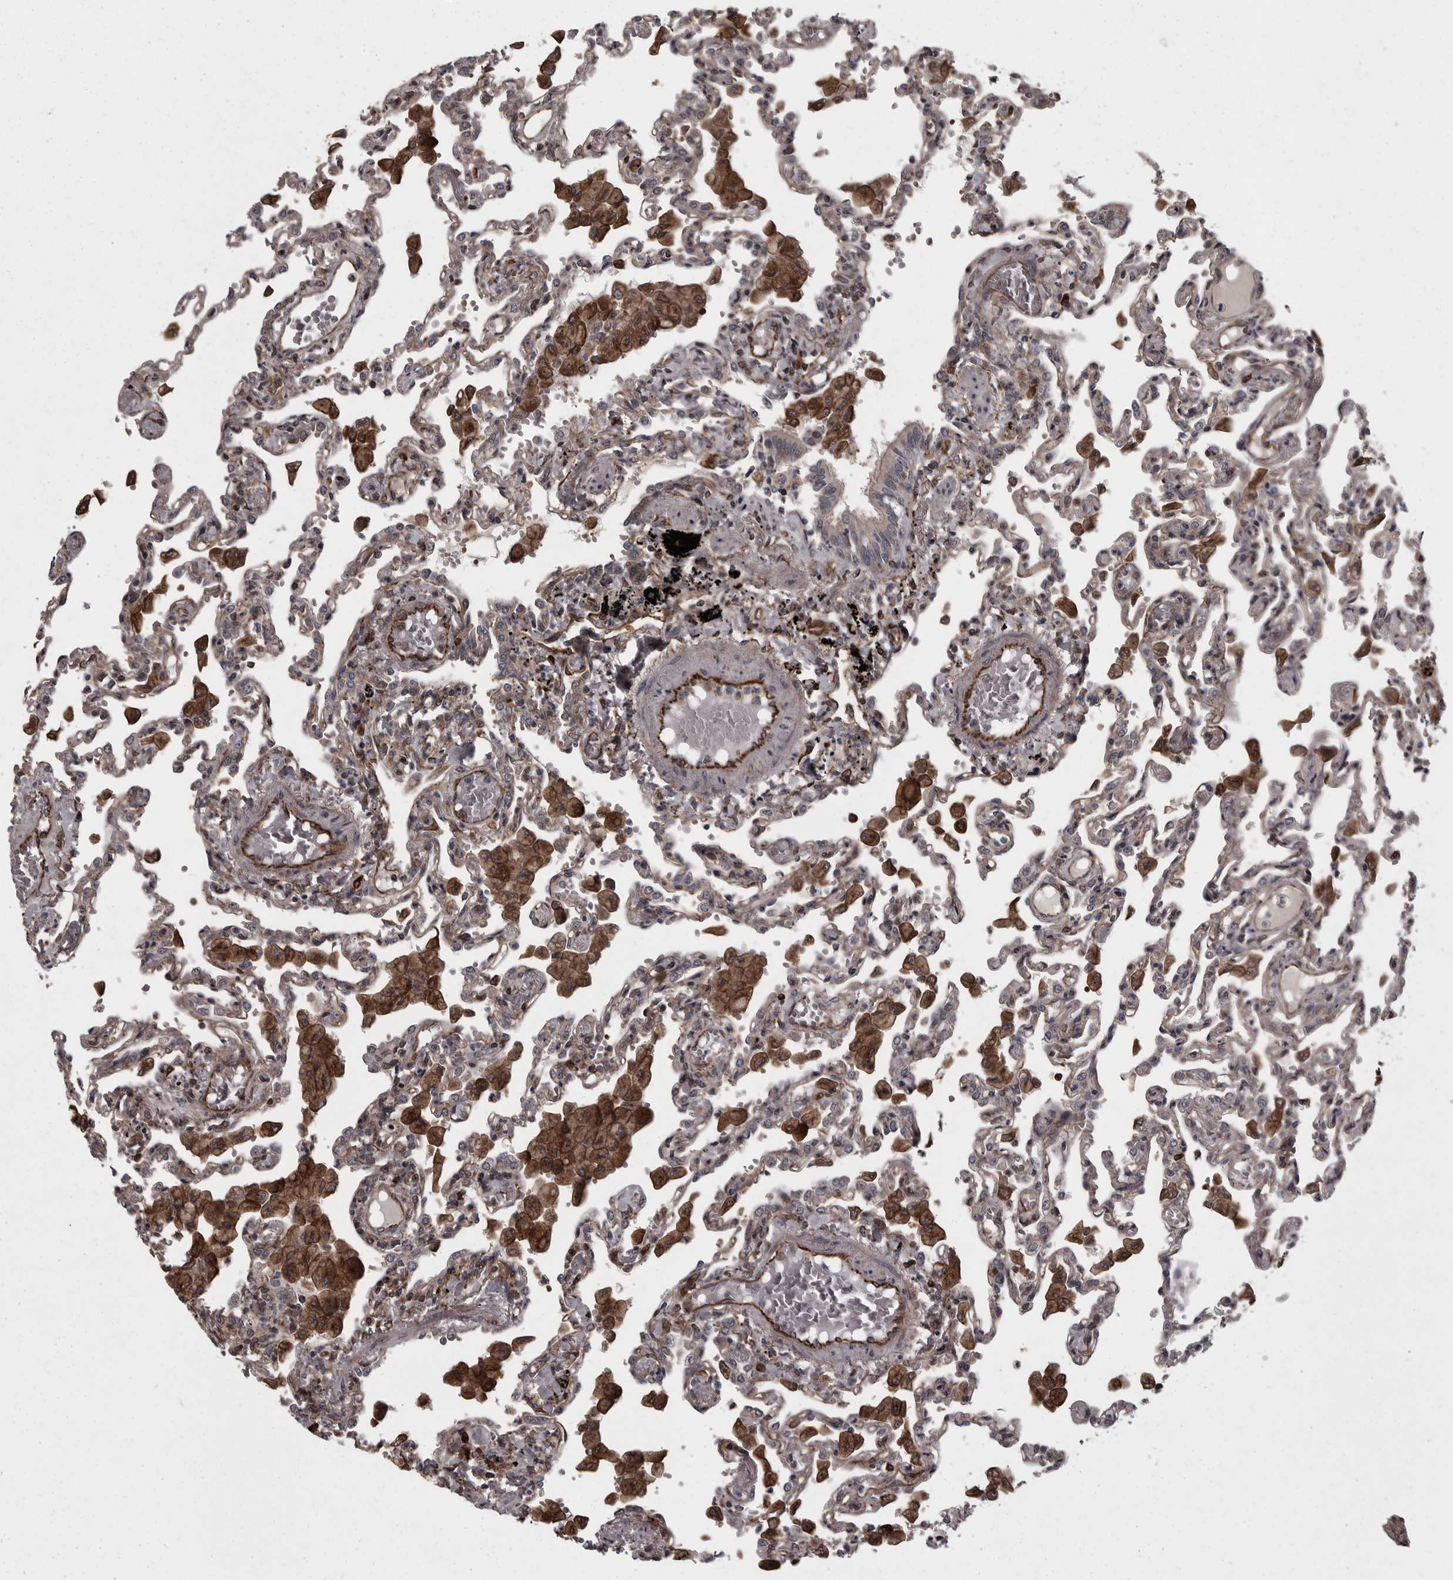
{"staining": {"intensity": "negative", "quantity": "none", "location": "none"}, "tissue": "lung", "cell_type": "Alveolar cells", "image_type": "normal", "snomed": [{"axis": "morphology", "description": "Normal tissue, NOS"}, {"axis": "topography", "description": "Bronchus"}, {"axis": "topography", "description": "Lung"}], "caption": "Immunohistochemistry micrograph of unremarkable lung stained for a protein (brown), which reveals no staining in alveolar cells. The staining is performed using DAB (3,3'-diaminobenzidine) brown chromogen with nuclei counter-stained in using hematoxylin.", "gene": "FAAP100", "patient": {"sex": "female", "age": 49}}